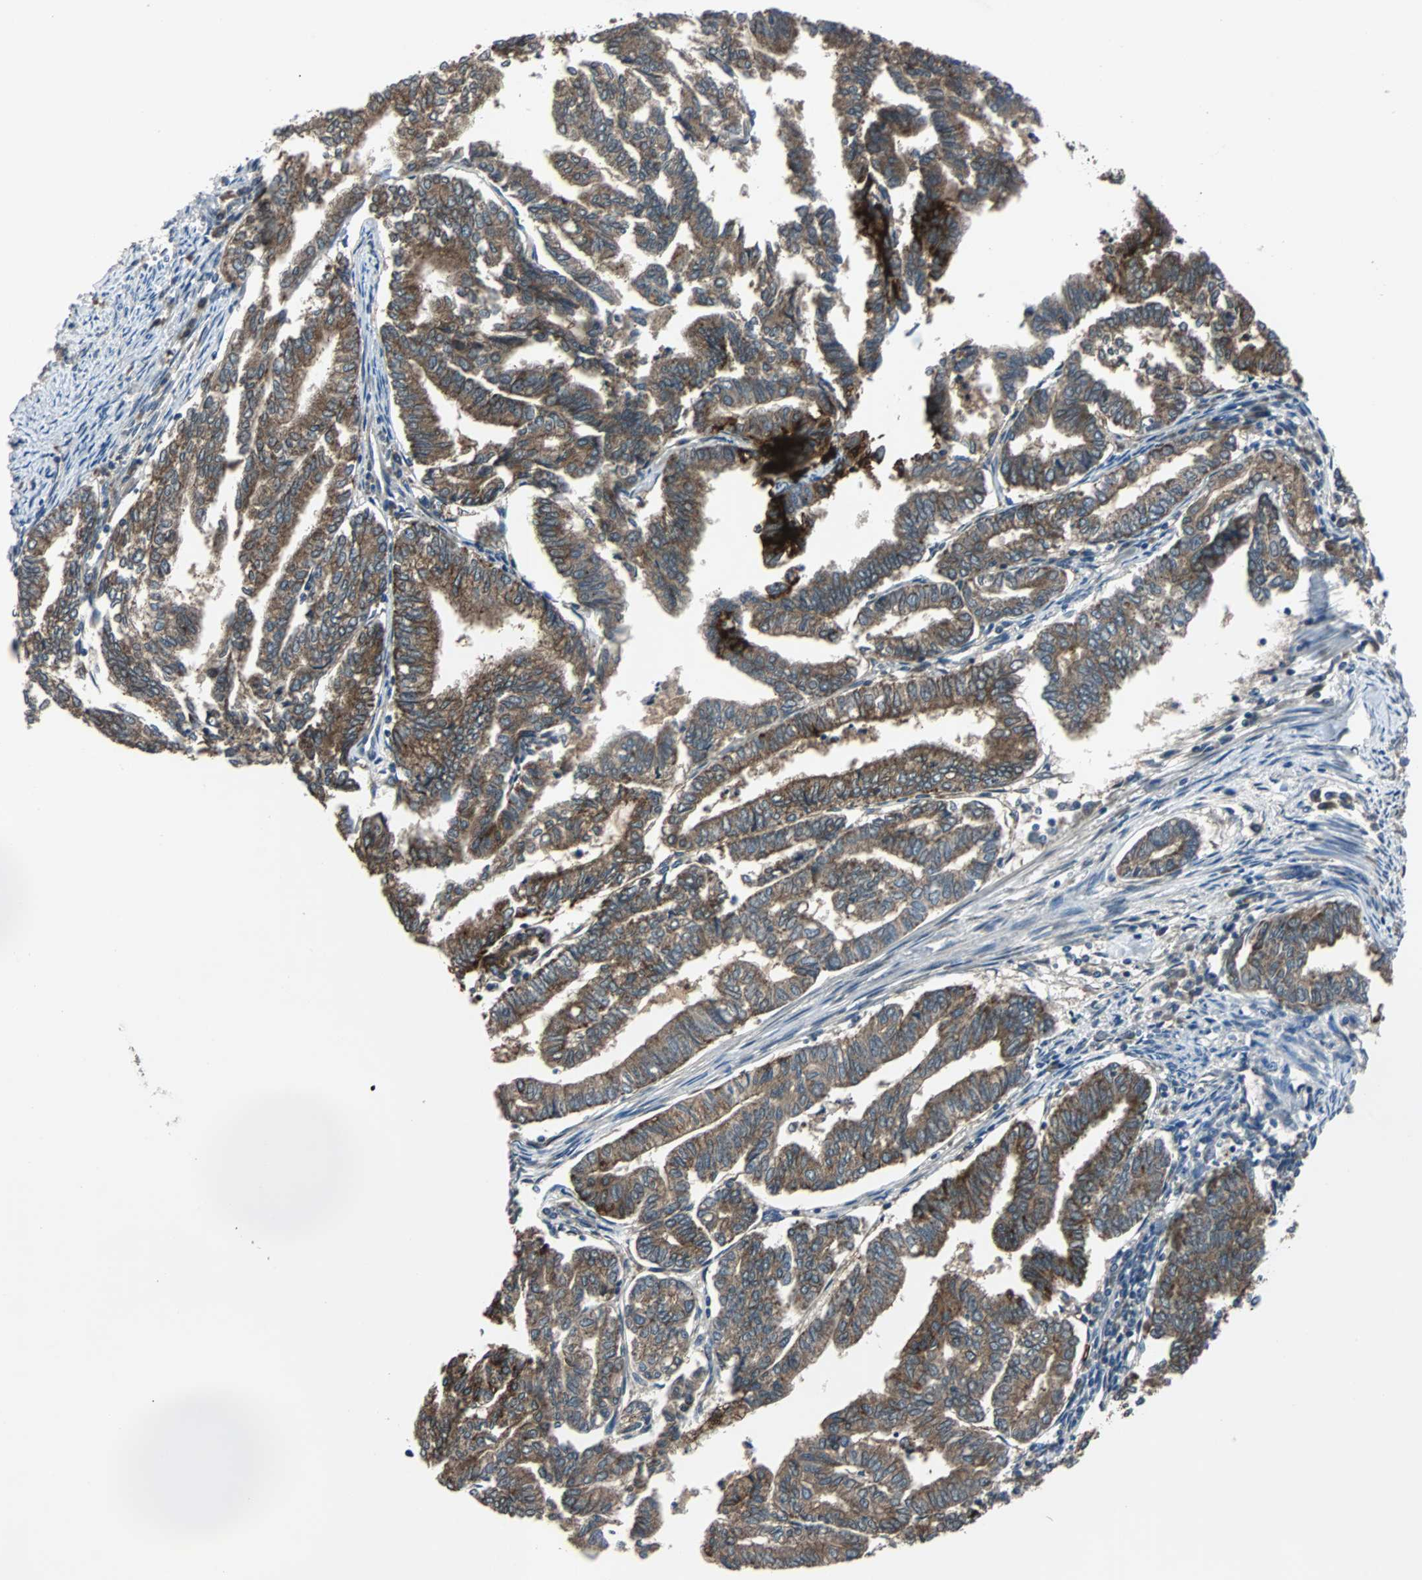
{"staining": {"intensity": "moderate", "quantity": ">75%", "location": "cytoplasmic/membranous"}, "tissue": "endometrial cancer", "cell_type": "Tumor cells", "image_type": "cancer", "snomed": [{"axis": "morphology", "description": "Adenocarcinoma, NOS"}, {"axis": "topography", "description": "Endometrium"}], "caption": "Endometrial adenocarcinoma was stained to show a protein in brown. There is medium levels of moderate cytoplasmic/membranous staining in about >75% of tumor cells.", "gene": "ARF1", "patient": {"sex": "female", "age": 79}}